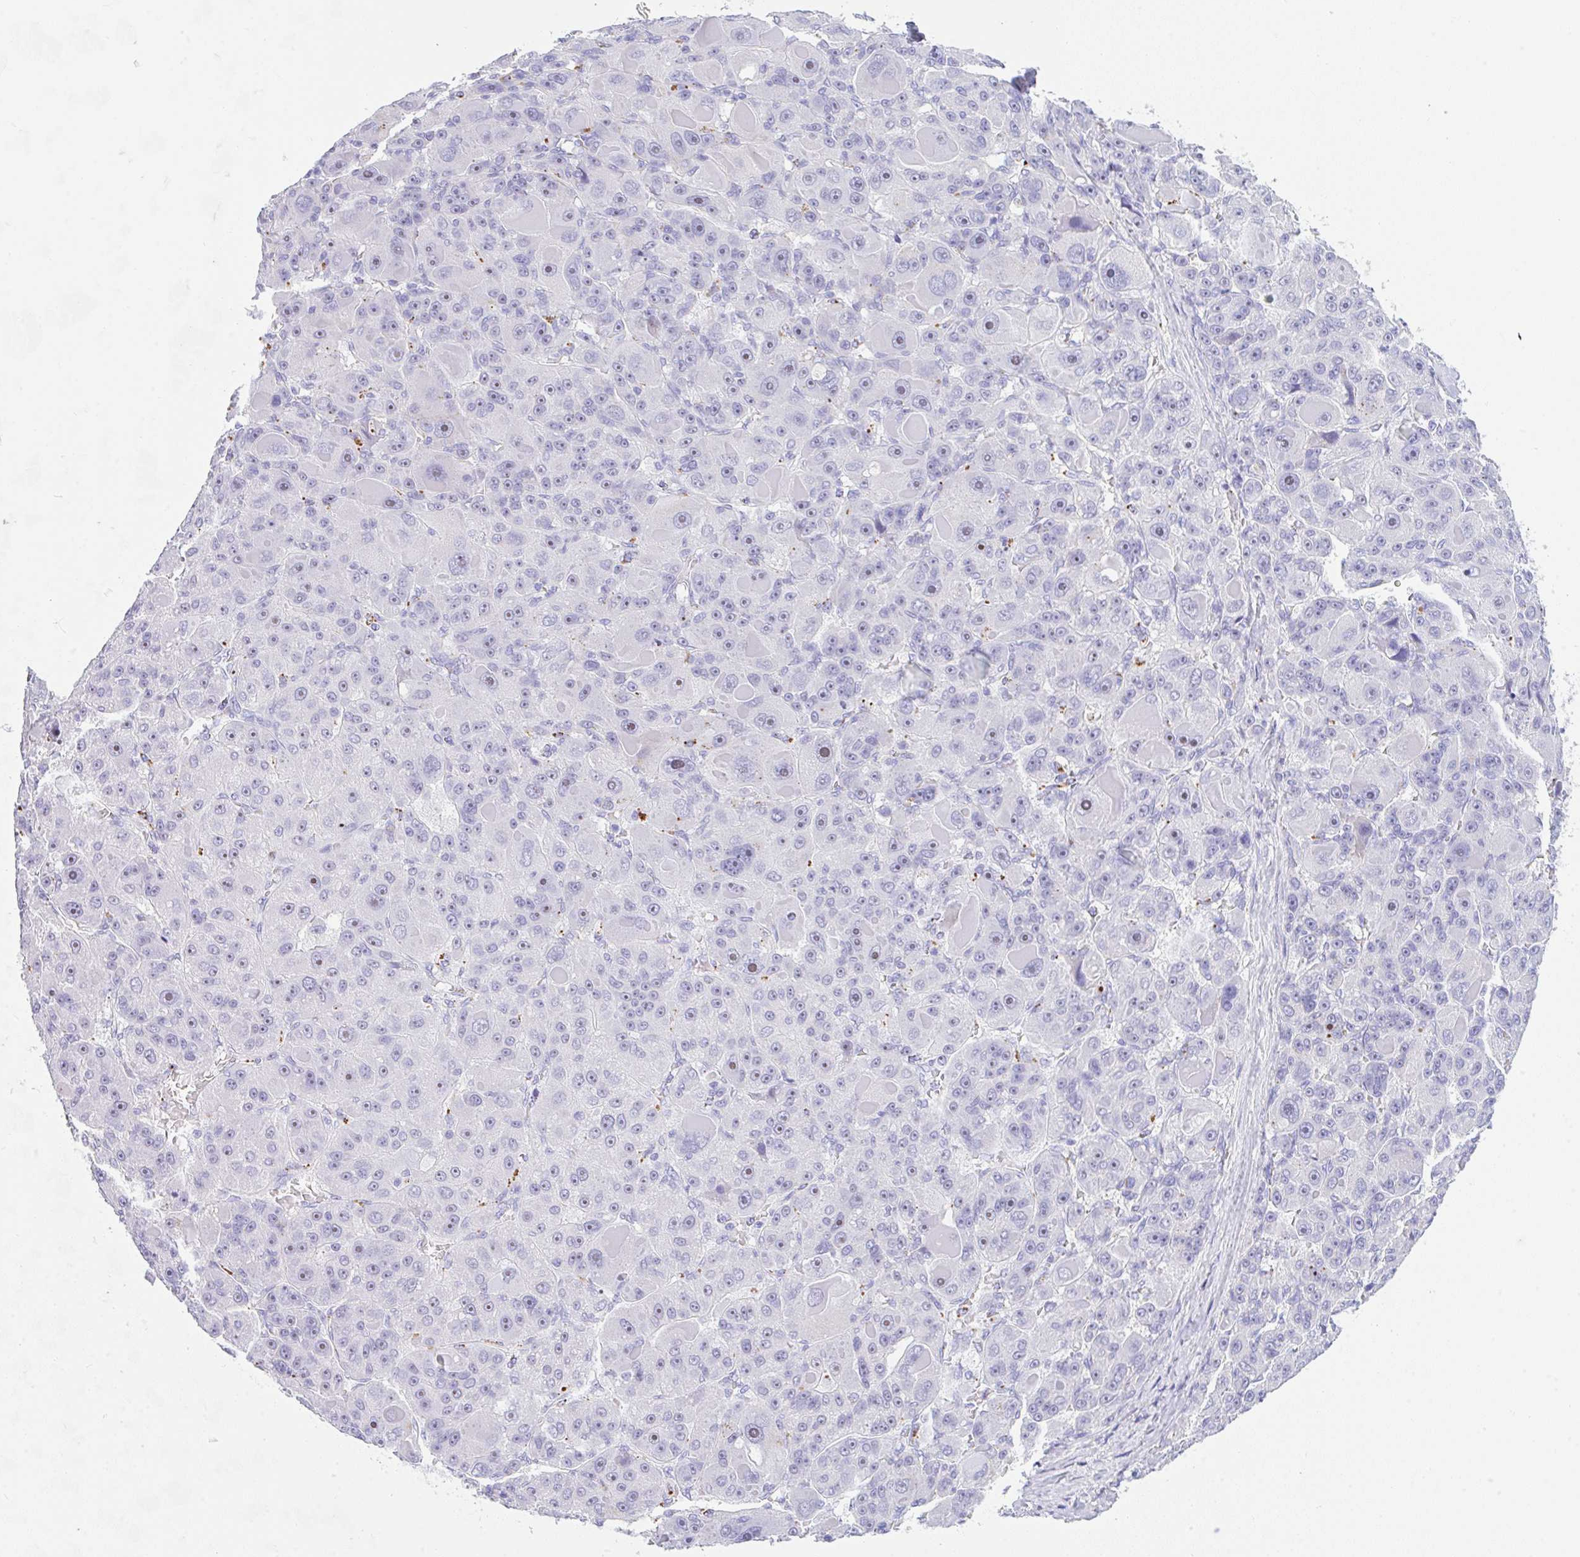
{"staining": {"intensity": "negative", "quantity": "none", "location": "none"}, "tissue": "liver cancer", "cell_type": "Tumor cells", "image_type": "cancer", "snomed": [{"axis": "morphology", "description": "Carcinoma, Hepatocellular, NOS"}, {"axis": "topography", "description": "Liver"}], "caption": "Immunohistochemistry (IHC) photomicrograph of human liver cancer (hepatocellular carcinoma) stained for a protein (brown), which exhibits no positivity in tumor cells.", "gene": "NDUFAF8", "patient": {"sex": "male", "age": 76}}